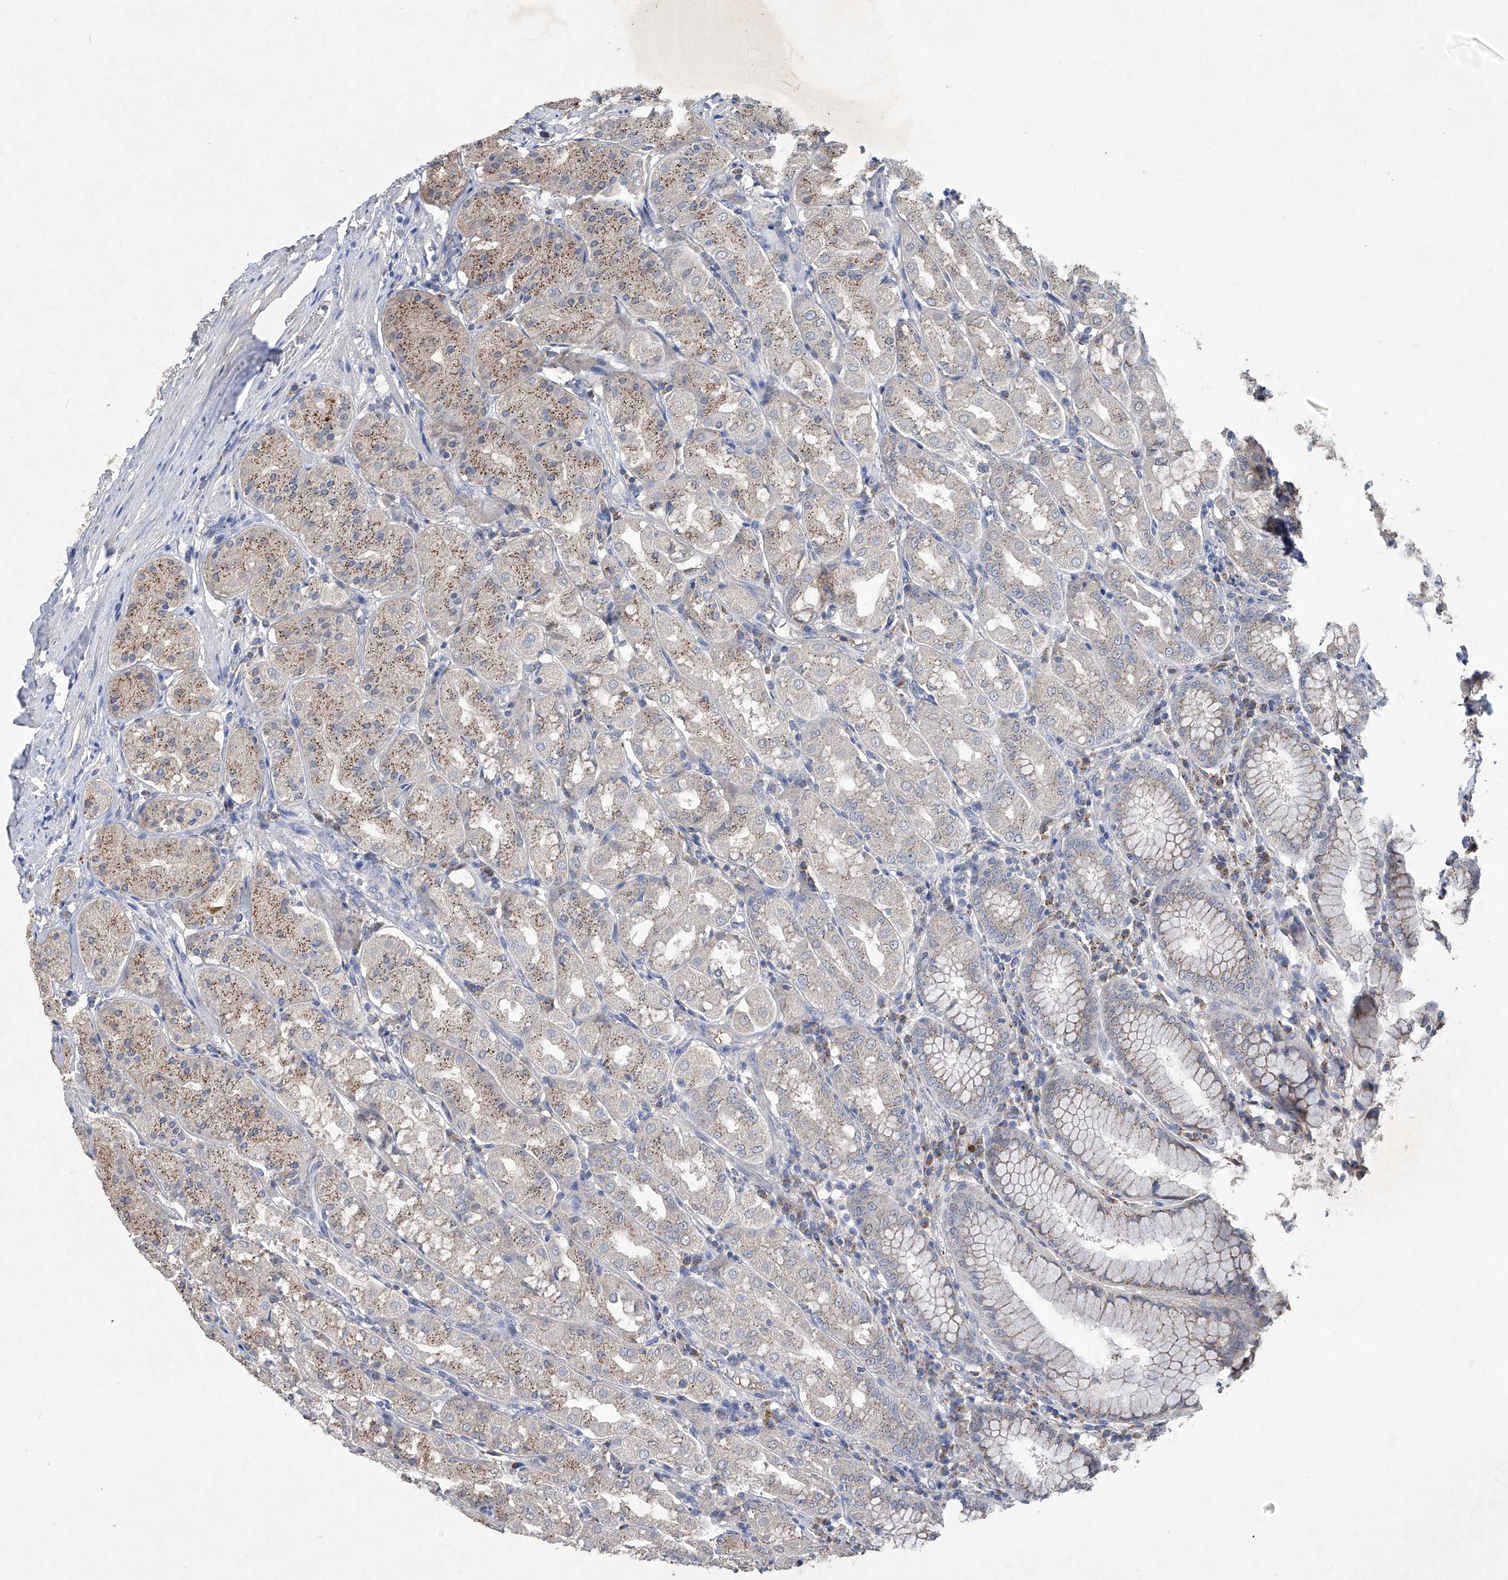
{"staining": {"intensity": "moderate", "quantity": ">75%", "location": "cytoplasmic/membranous"}, "tissue": "stomach", "cell_type": "Glandular cells", "image_type": "normal", "snomed": [{"axis": "morphology", "description": "Normal tissue, NOS"}, {"axis": "topography", "description": "Stomach"}, {"axis": "topography", "description": "Stomach, lower"}], "caption": "Benign stomach displays moderate cytoplasmic/membranous positivity in about >75% of glandular cells, visualized by immunohistochemistry.", "gene": "PCSK5", "patient": {"sex": "female", "age": 56}}